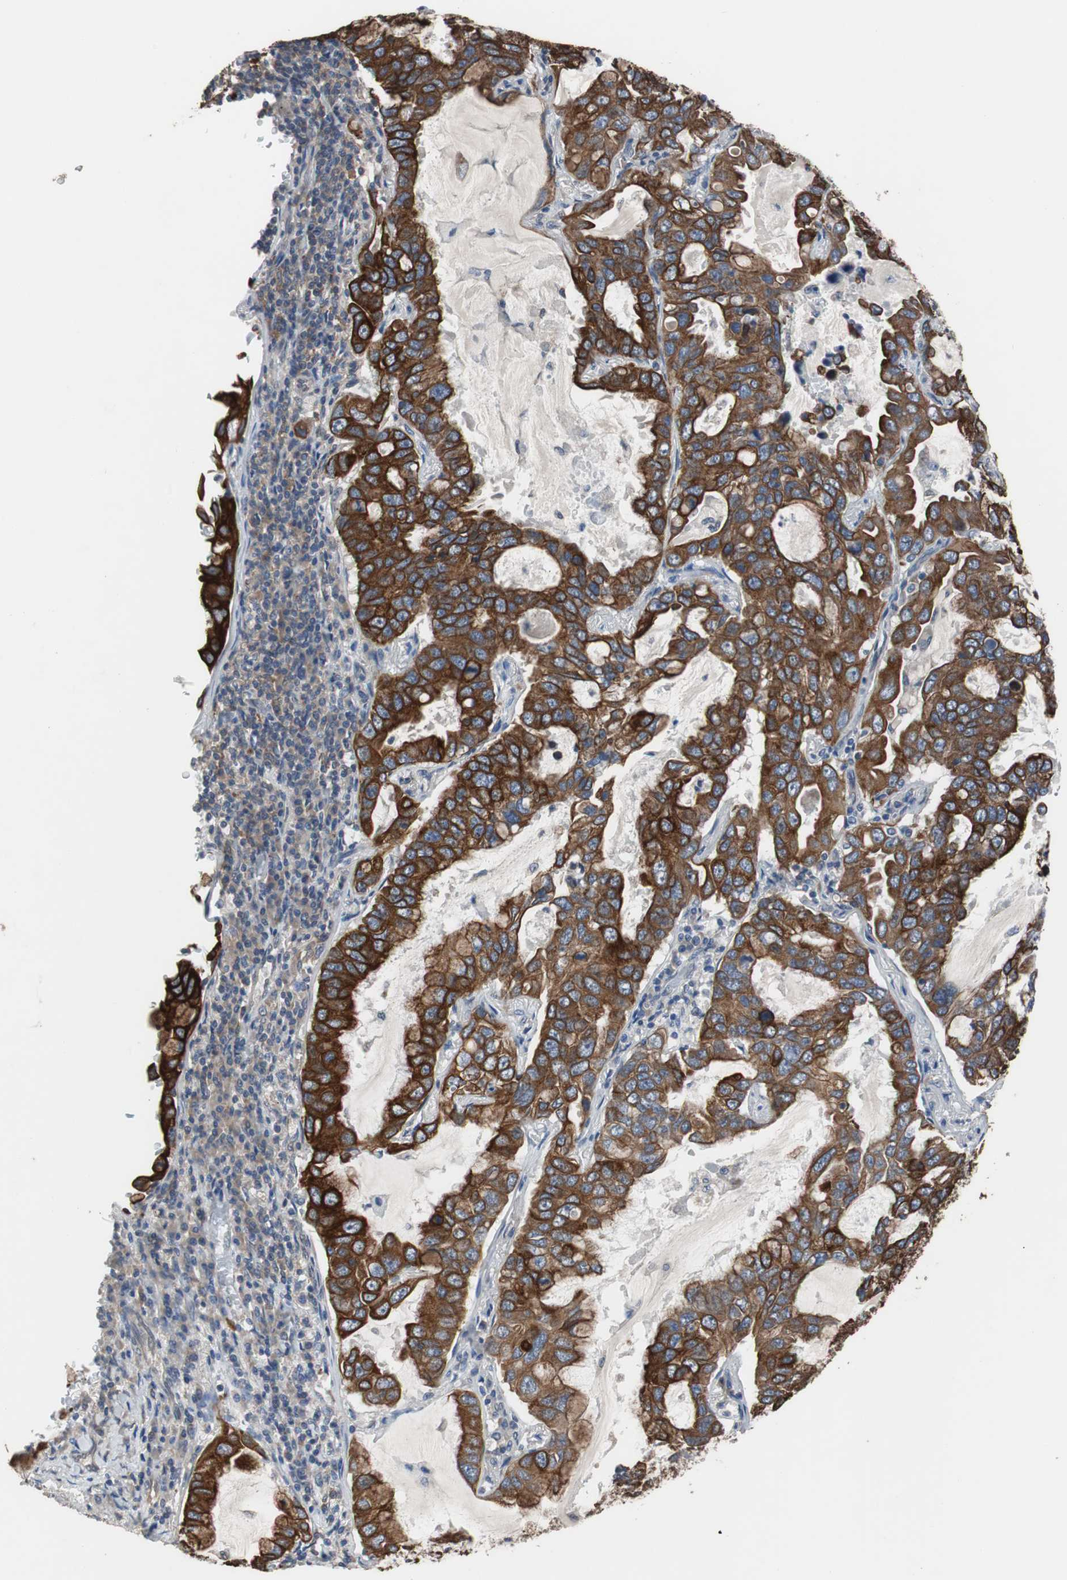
{"staining": {"intensity": "strong", "quantity": ">75%", "location": "cytoplasmic/membranous"}, "tissue": "lung cancer", "cell_type": "Tumor cells", "image_type": "cancer", "snomed": [{"axis": "morphology", "description": "Adenocarcinoma, NOS"}, {"axis": "topography", "description": "Lung"}], "caption": "Protein analysis of adenocarcinoma (lung) tissue reveals strong cytoplasmic/membranous staining in approximately >75% of tumor cells.", "gene": "USP10", "patient": {"sex": "male", "age": 64}}